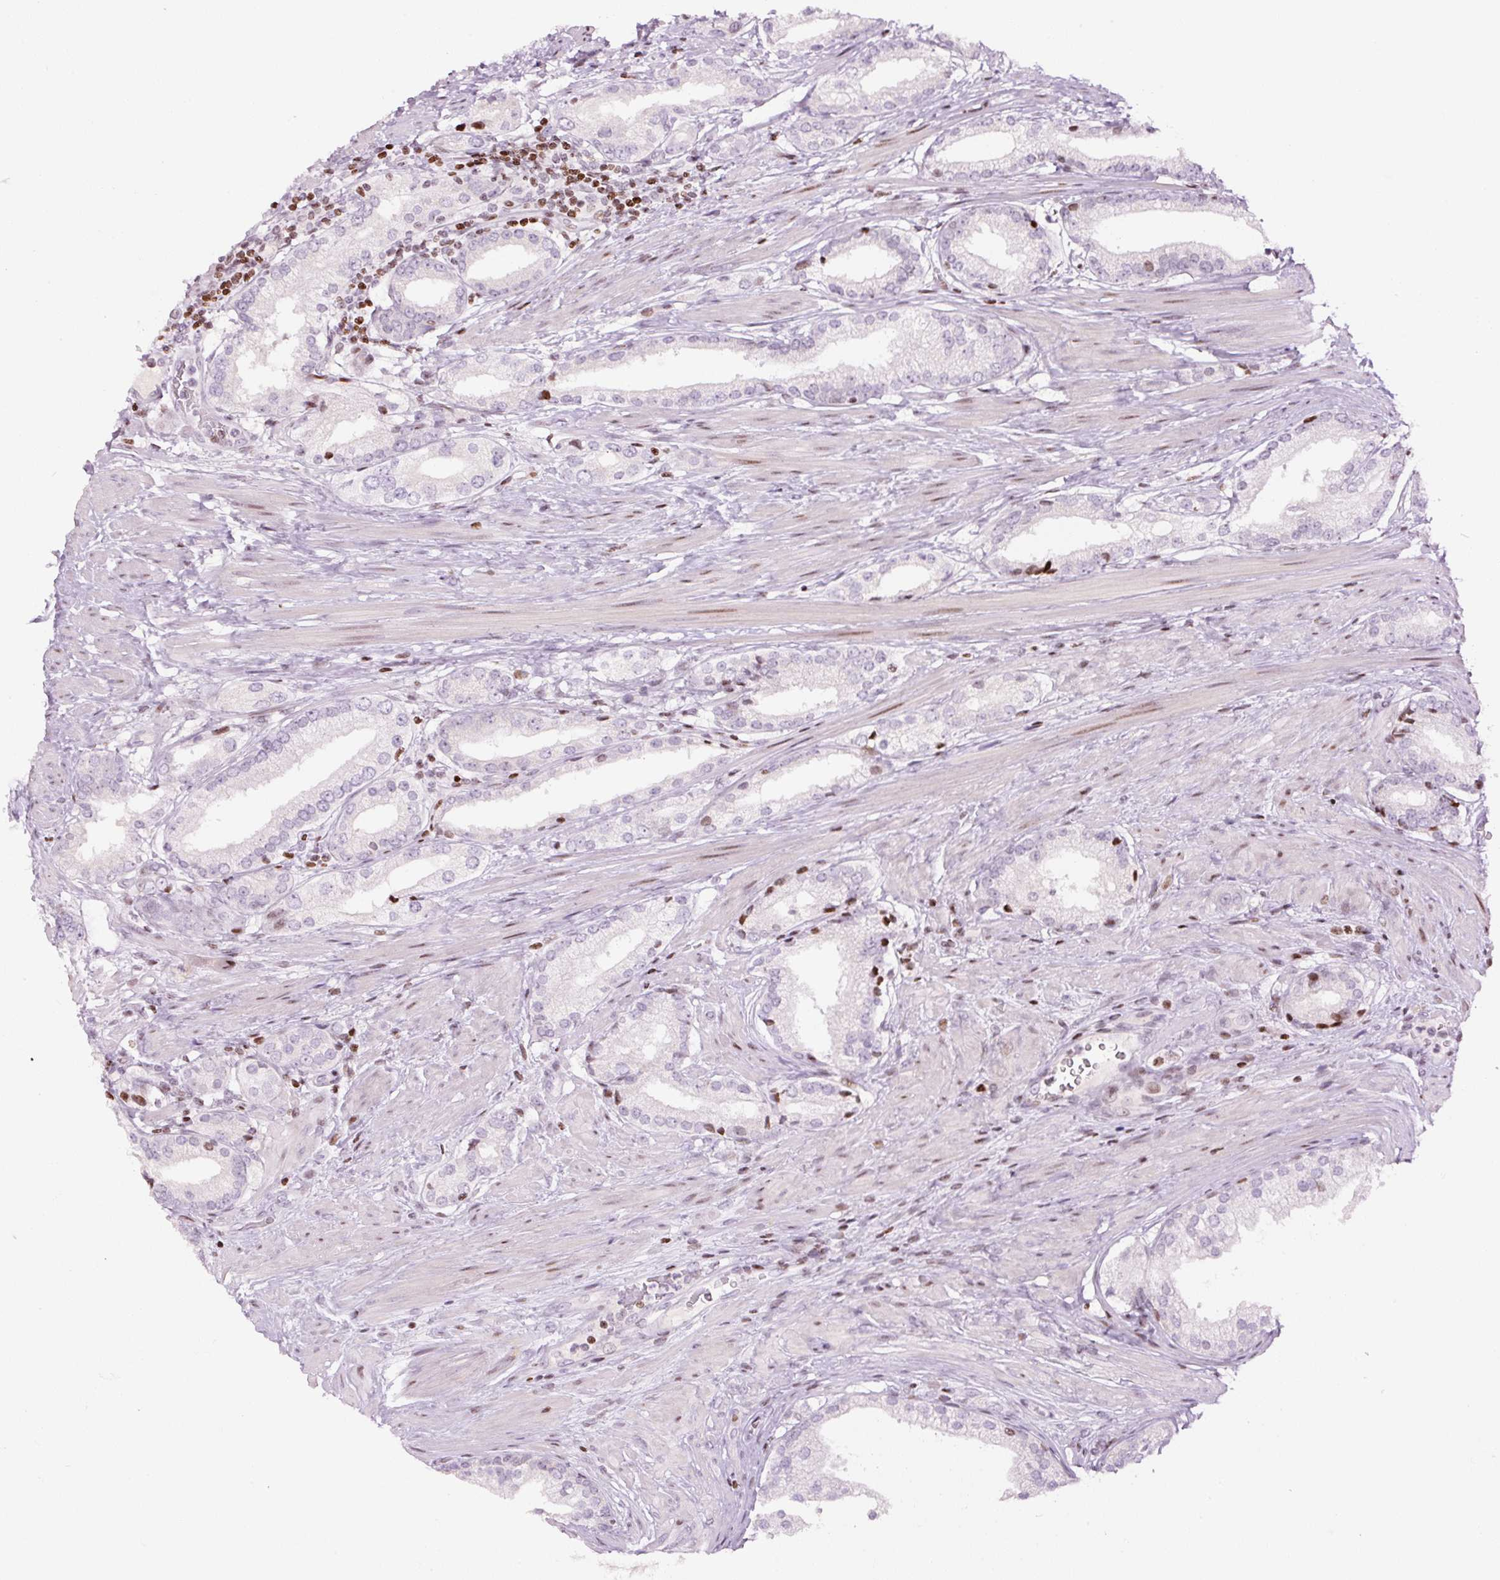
{"staining": {"intensity": "moderate", "quantity": "<25%", "location": "nuclear"}, "tissue": "prostate cancer", "cell_type": "Tumor cells", "image_type": "cancer", "snomed": [{"axis": "morphology", "description": "Adenocarcinoma, Low grade"}, {"axis": "topography", "description": "Prostate"}], "caption": "DAB (3,3'-diaminobenzidine) immunohistochemical staining of adenocarcinoma (low-grade) (prostate) shows moderate nuclear protein staining in approximately <25% of tumor cells.", "gene": "TMEM177", "patient": {"sex": "male", "age": 58}}